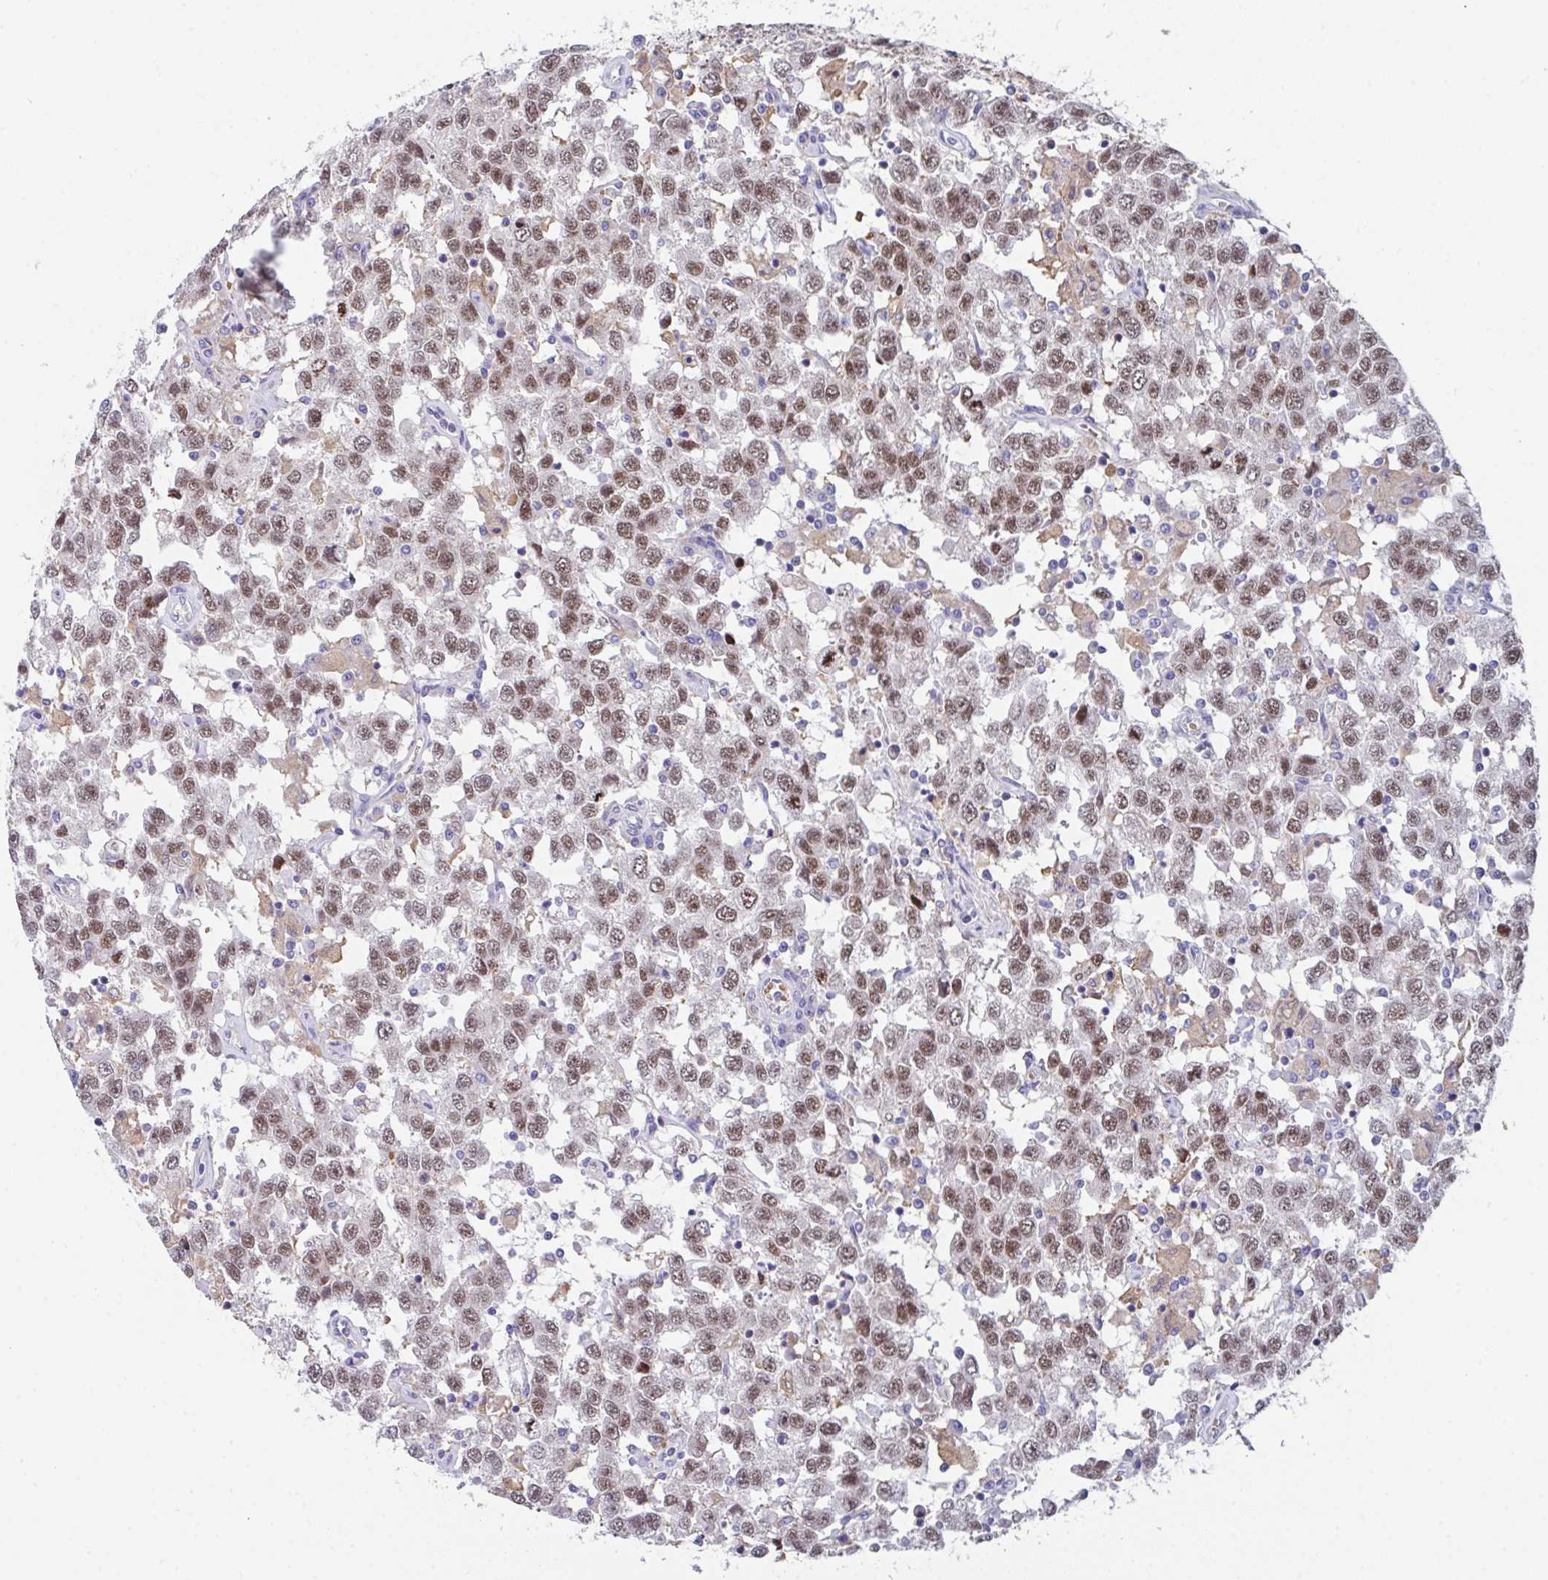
{"staining": {"intensity": "moderate", "quantity": ">75%", "location": "nuclear"}, "tissue": "testis cancer", "cell_type": "Tumor cells", "image_type": "cancer", "snomed": [{"axis": "morphology", "description": "Seminoma, NOS"}, {"axis": "topography", "description": "Testis"}], "caption": "A brown stain shows moderate nuclear expression of a protein in human testis cancer tumor cells. (DAB (3,3'-diaminobenzidine) = brown stain, brightfield microscopy at high magnification).", "gene": "TFAP2C", "patient": {"sex": "male", "age": 41}}